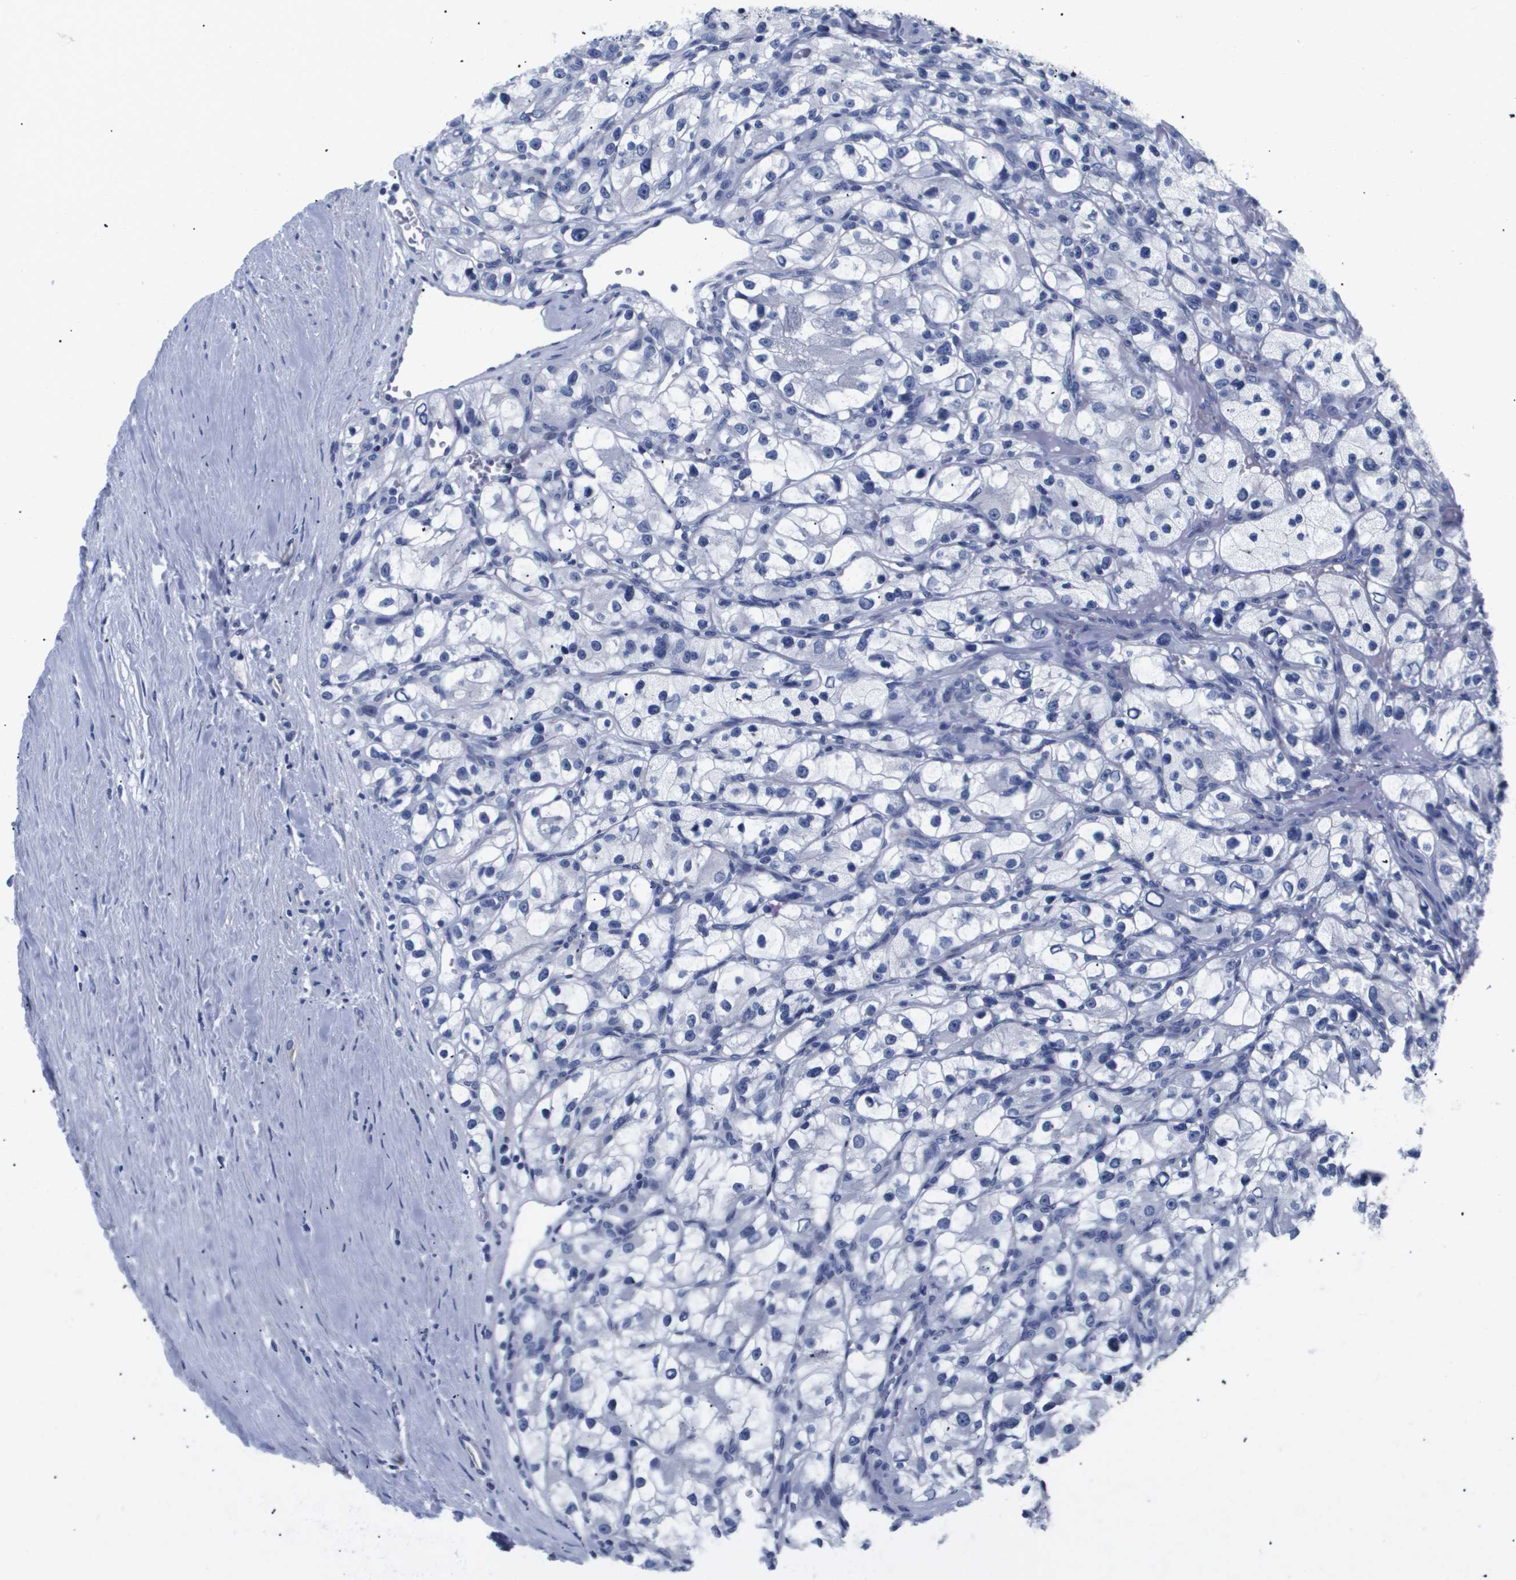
{"staining": {"intensity": "negative", "quantity": "none", "location": "none"}, "tissue": "renal cancer", "cell_type": "Tumor cells", "image_type": "cancer", "snomed": [{"axis": "morphology", "description": "Adenocarcinoma, NOS"}, {"axis": "topography", "description": "Kidney"}], "caption": "This image is of renal cancer (adenocarcinoma) stained with IHC to label a protein in brown with the nuclei are counter-stained blue. There is no positivity in tumor cells. Brightfield microscopy of immunohistochemistry (IHC) stained with DAB (3,3'-diaminobenzidine) (brown) and hematoxylin (blue), captured at high magnification.", "gene": "ATP6V0A4", "patient": {"sex": "female", "age": 57}}